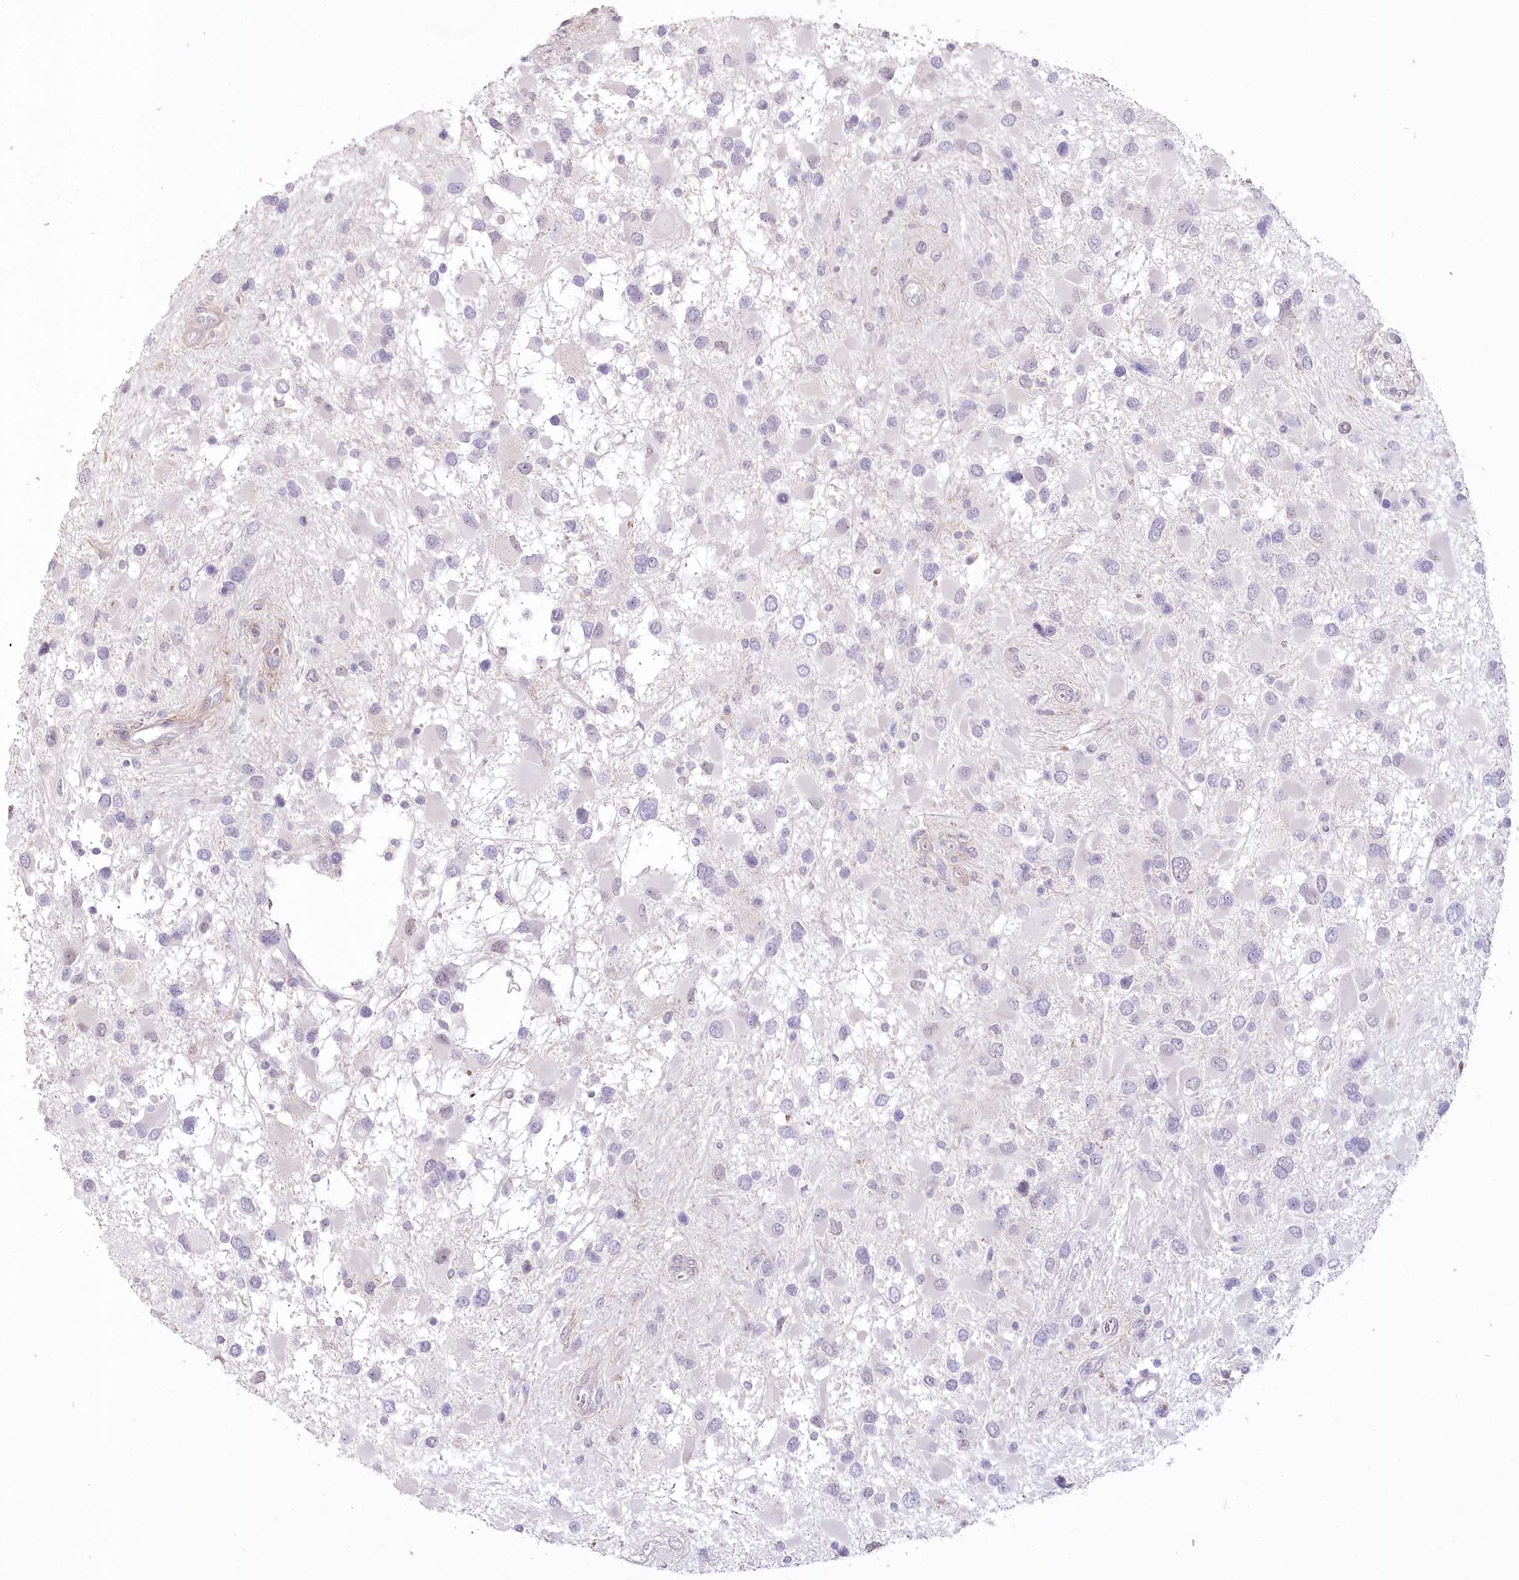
{"staining": {"intensity": "negative", "quantity": "none", "location": "none"}, "tissue": "glioma", "cell_type": "Tumor cells", "image_type": "cancer", "snomed": [{"axis": "morphology", "description": "Glioma, malignant, High grade"}, {"axis": "topography", "description": "Brain"}], "caption": "Immunohistochemistry histopathology image of neoplastic tissue: high-grade glioma (malignant) stained with DAB (3,3'-diaminobenzidine) displays no significant protein expression in tumor cells.", "gene": "USP11", "patient": {"sex": "male", "age": 53}}